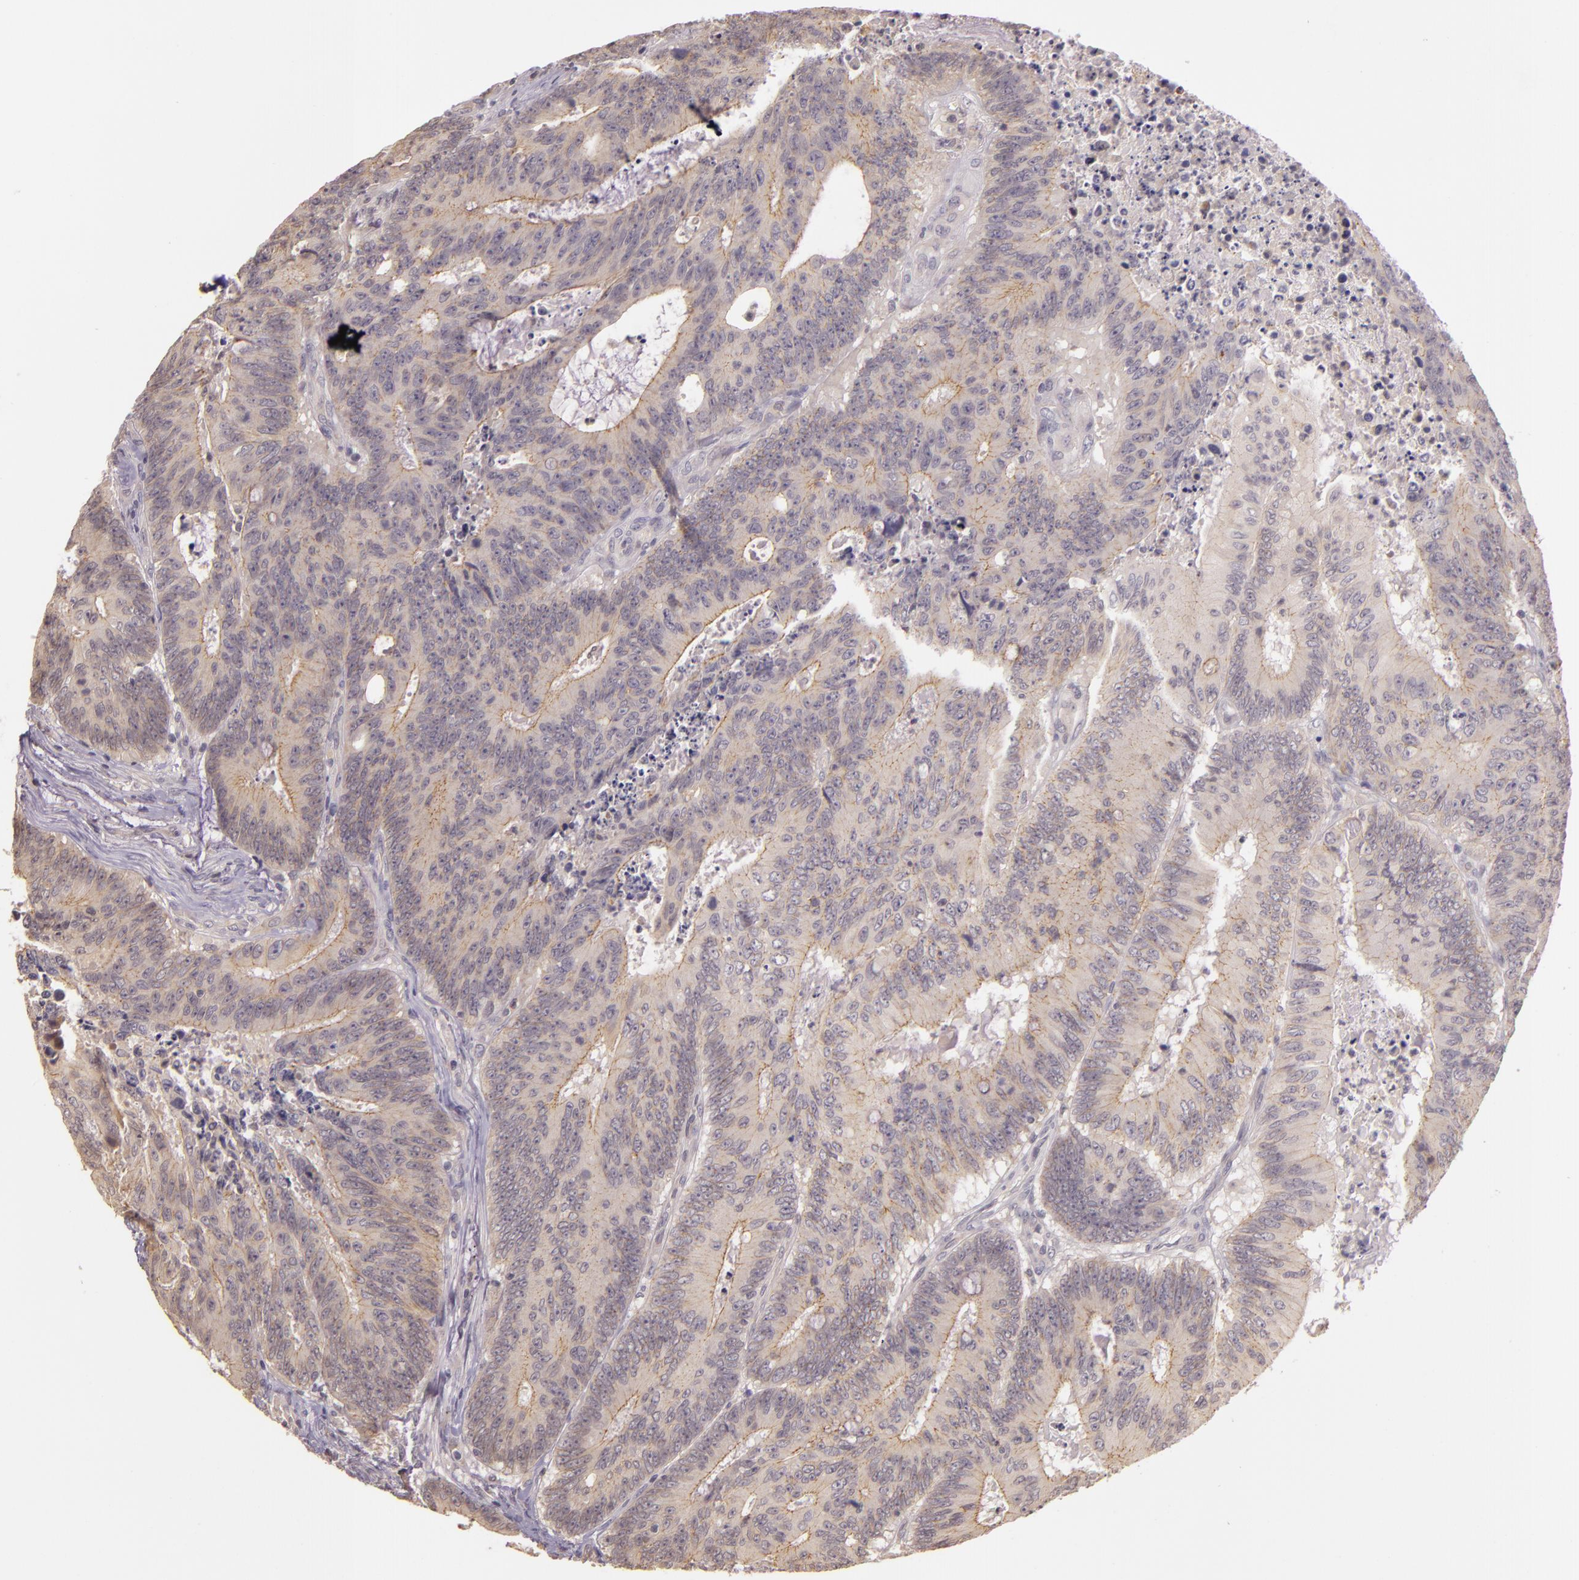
{"staining": {"intensity": "weak", "quantity": ">75%", "location": "cytoplasmic/membranous"}, "tissue": "colorectal cancer", "cell_type": "Tumor cells", "image_type": "cancer", "snomed": [{"axis": "morphology", "description": "Adenocarcinoma, NOS"}, {"axis": "topography", "description": "Colon"}], "caption": "Immunohistochemistry (DAB) staining of adenocarcinoma (colorectal) reveals weak cytoplasmic/membranous protein positivity in about >75% of tumor cells. Ihc stains the protein in brown and the nuclei are stained blue.", "gene": "ARMH4", "patient": {"sex": "male", "age": 65}}